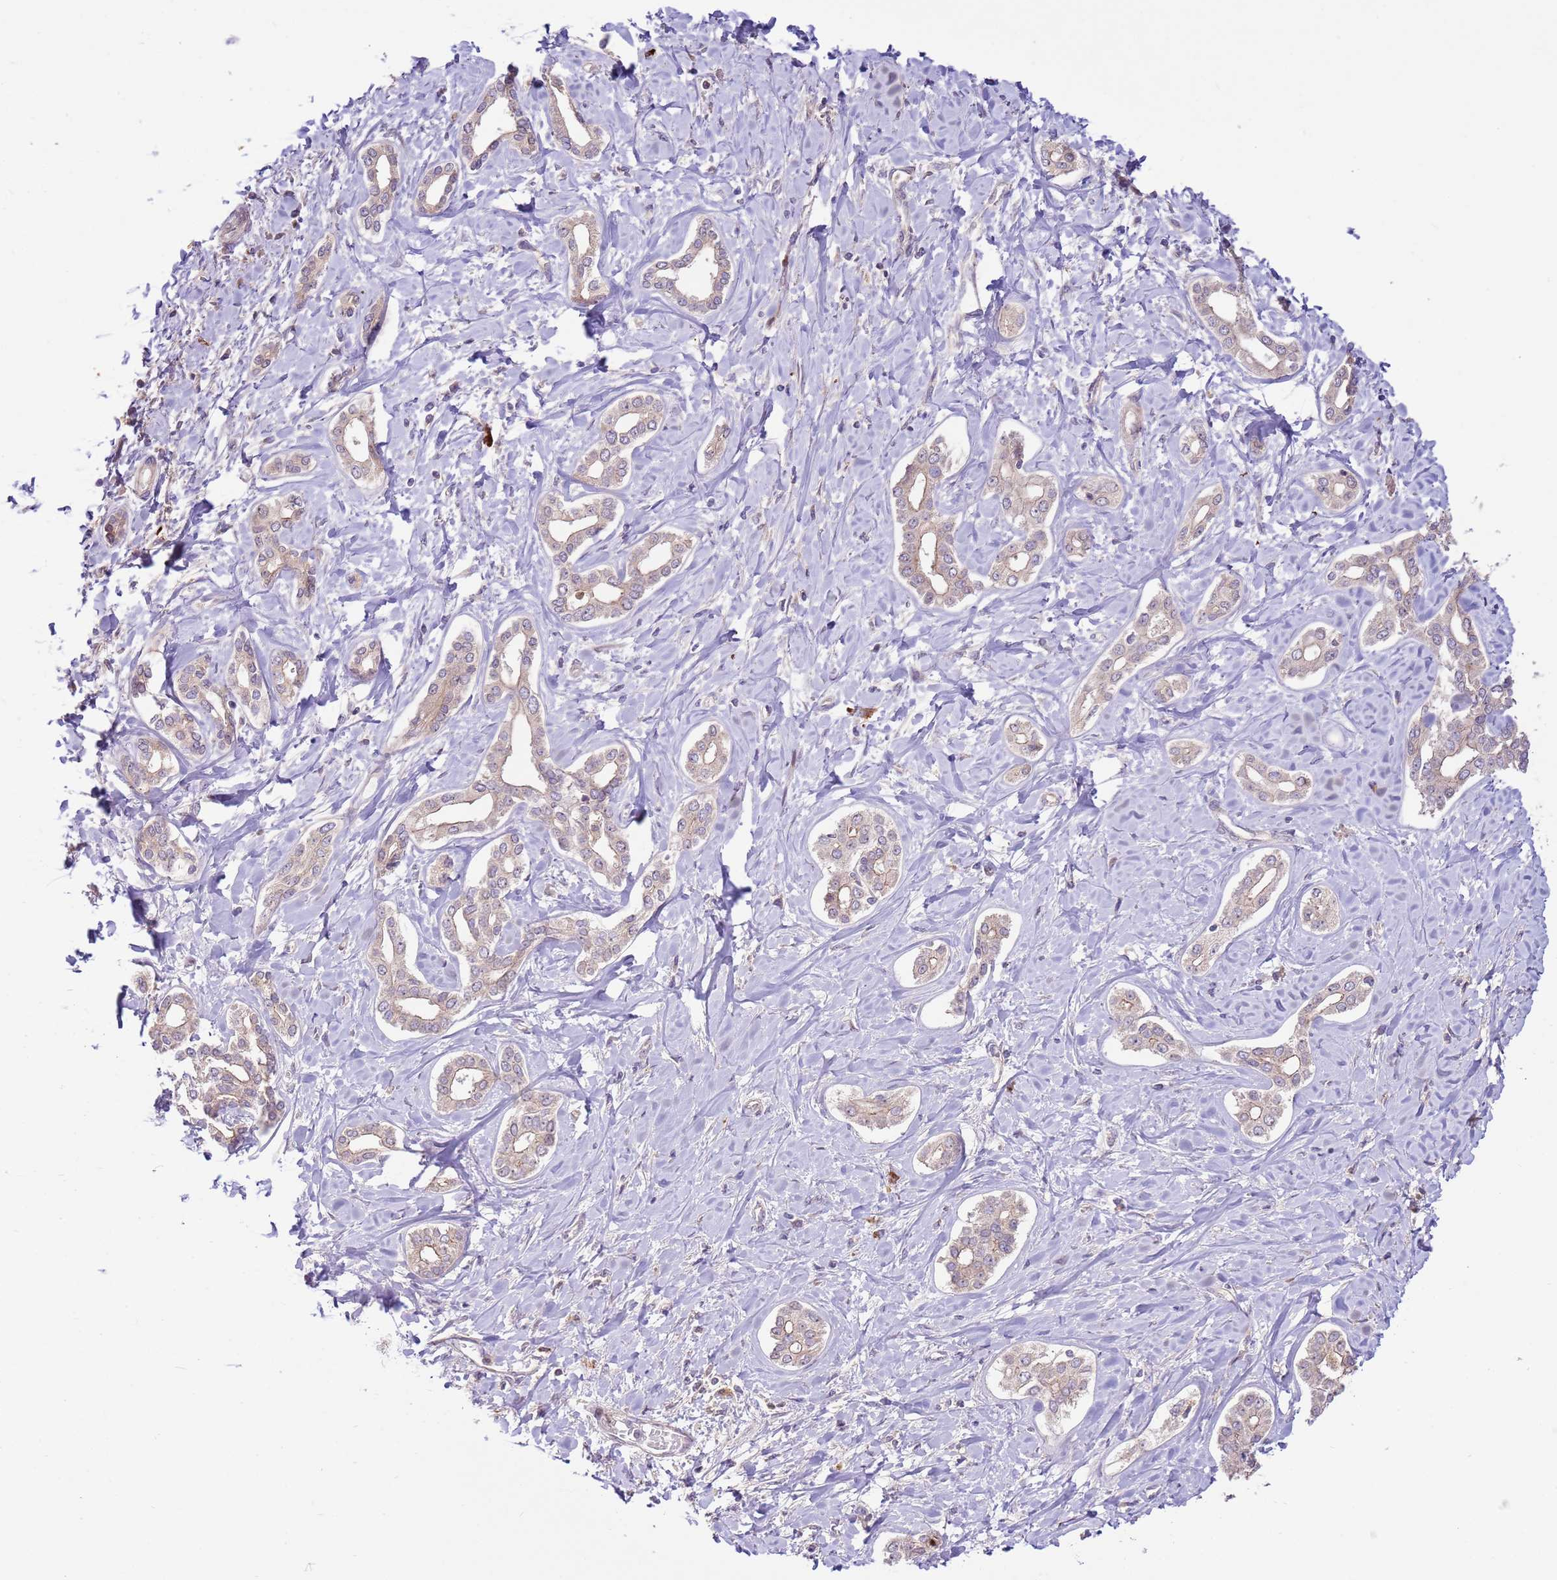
{"staining": {"intensity": "weak", "quantity": "<25%", "location": "cytoplasmic/membranous"}, "tissue": "liver cancer", "cell_type": "Tumor cells", "image_type": "cancer", "snomed": [{"axis": "morphology", "description": "Cholangiocarcinoma"}, {"axis": "topography", "description": "Liver"}], "caption": "An immunohistochemistry (IHC) micrograph of cholangiocarcinoma (liver) is shown. There is no staining in tumor cells of cholangiocarcinoma (liver). Nuclei are stained in blue.", "gene": "ZNF624", "patient": {"sex": "female", "age": 77}}